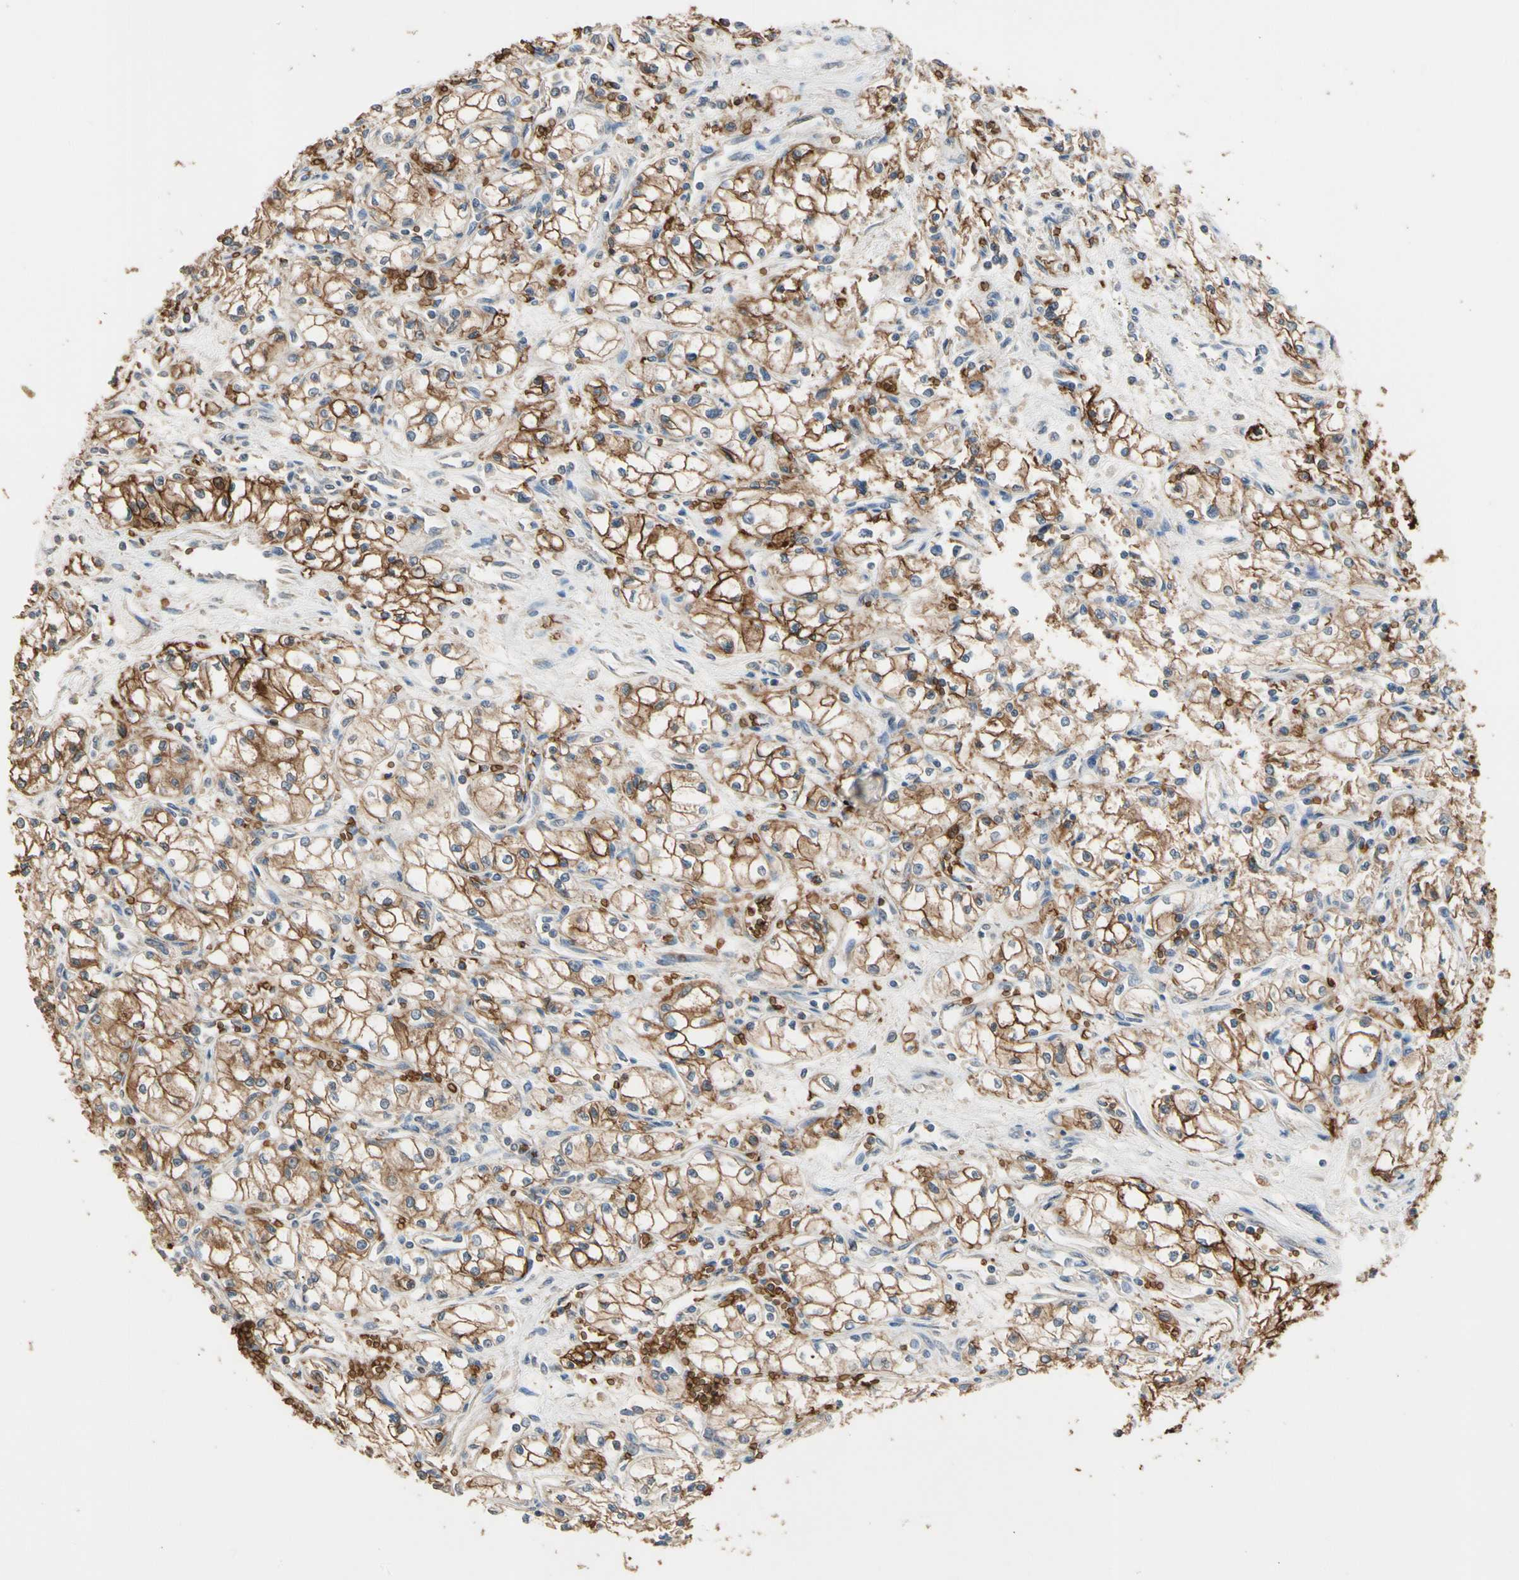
{"staining": {"intensity": "strong", "quantity": ">75%", "location": "cytoplasmic/membranous"}, "tissue": "renal cancer", "cell_type": "Tumor cells", "image_type": "cancer", "snomed": [{"axis": "morphology", "description": "Normal tissue, NOS"}, {"axis": "morphology", "description": "Adenocarcinoma, NOS"}, {"axis": "topography", "description": "Kidney"}], "caption": "Renal cancer (adenocarcinoma) tissue reveals strong cytoplasmic/membranous positivity in approximately >75% of tumor cells, visualized by immunohistochemistry. (DAB (3,3'-diaminobenzidine) = brown stain, brightfield microscopy at high magnification).", "gene": "RIOK2", "patient": {"sex": "male", "age": 59}}